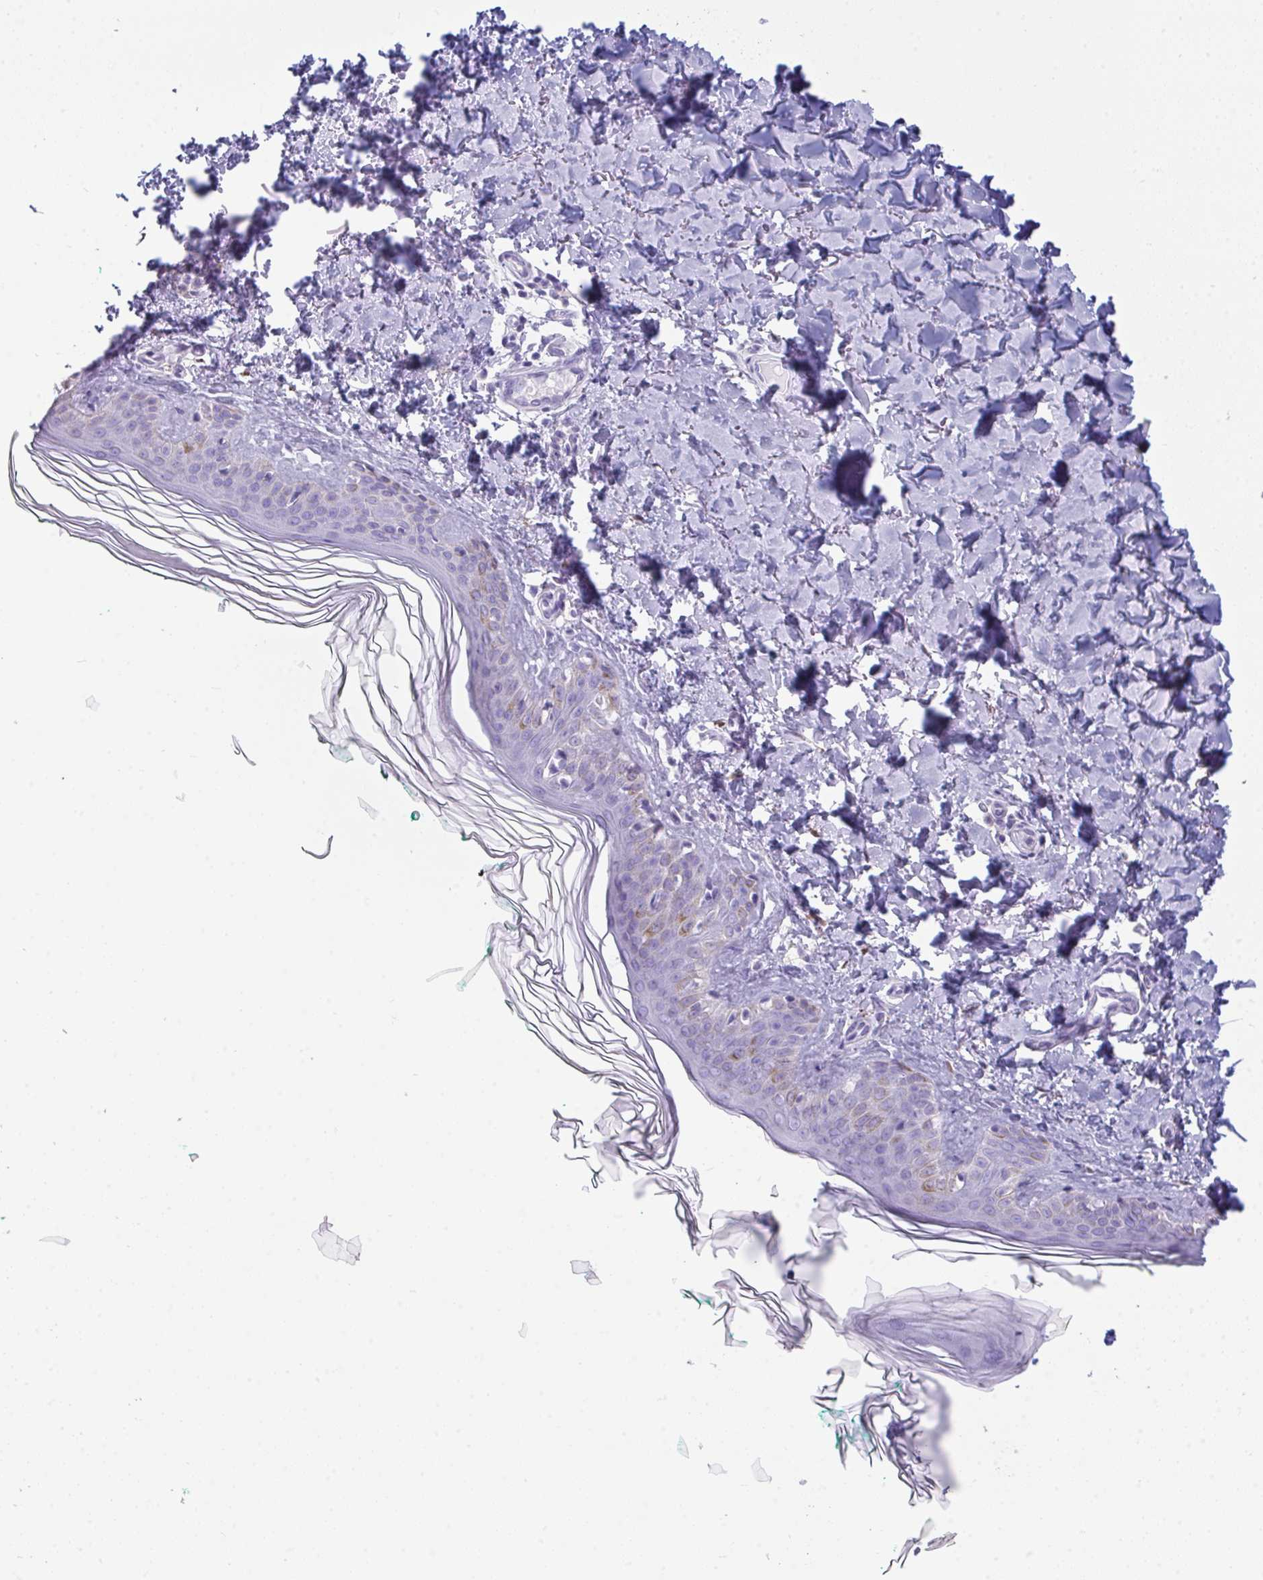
{"staining": {"intensity": "negative", "quantity": "none", "location": "none"}, "tissue": "skin", "cell_type": "Fibroblasts", "image_type": "normal", "snomed": [{"axis": "morphology", "description": "Normal tissue, NOS"}, {"axis": "topography", "description": "Skin"}, {"axis": "topography", "description": "Peripheral nerve tissue"}], "caption": "A high-resolution histopathology image shows immunohistochemistry (IHC) staining of normal skin, which reveals no significant positivity in fibroblasts.", "gene": "ARHGAP42", "patient": {"sex": "female", "age": 45}}